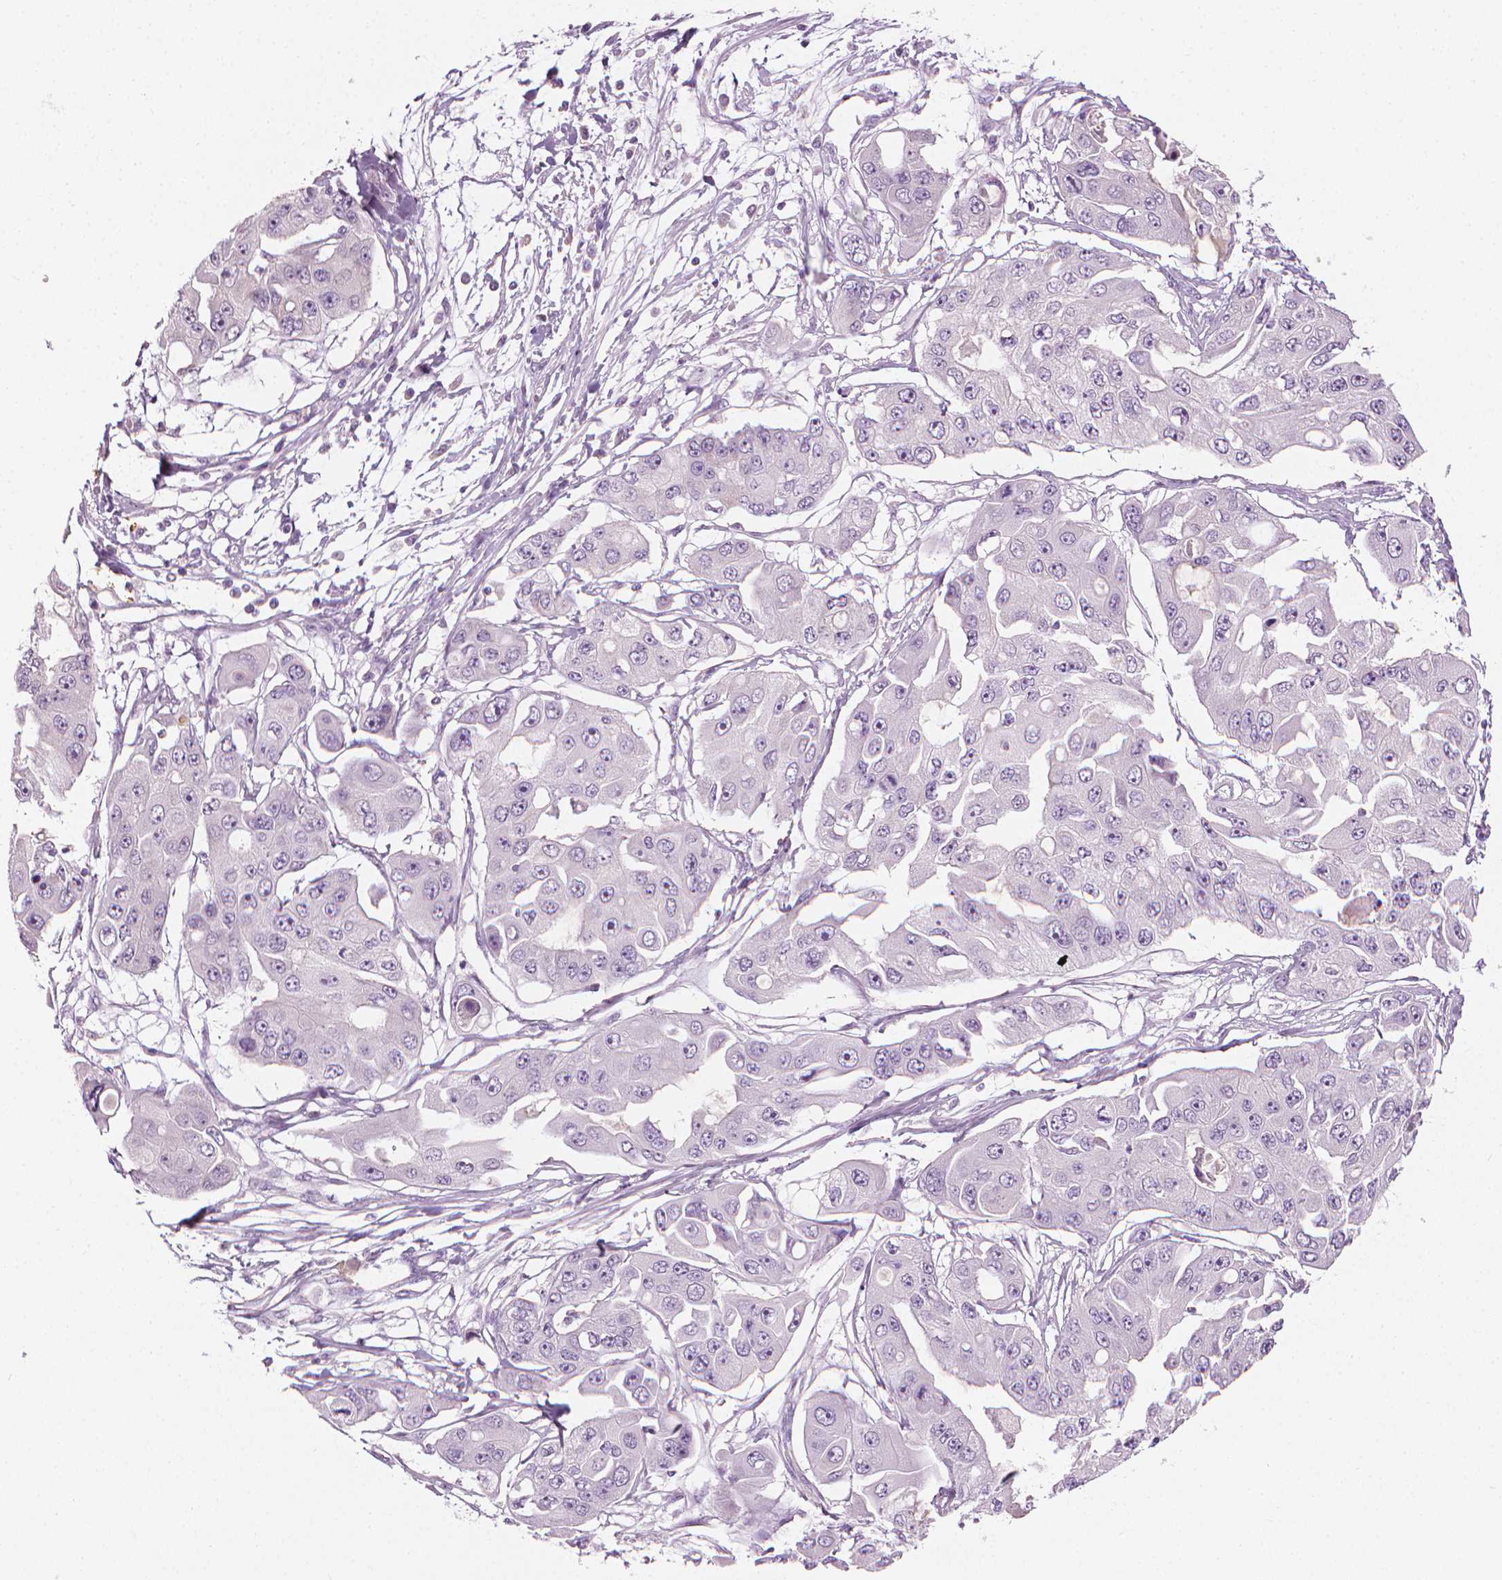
{"staining": {"intensity": "negative", "quantity": "none", "location": "none"}, "tissue": "ovarian cancer", "cell_type": "Tumor cells", "image_type": "cancer", "snomed": [{"axis": "morphology", "description": "Cystadenocarcinoma, serous, NOS"}, {"axis": "topography", "description": "Ovary"}], "caption": "Ovarian cancer (serous cystadenocarcinoma) was stained to show a protein in brown. There is no significant expression in tumor cells.", "gene": "SHMT1", "patient": {"sex": "female", "age": 56}}